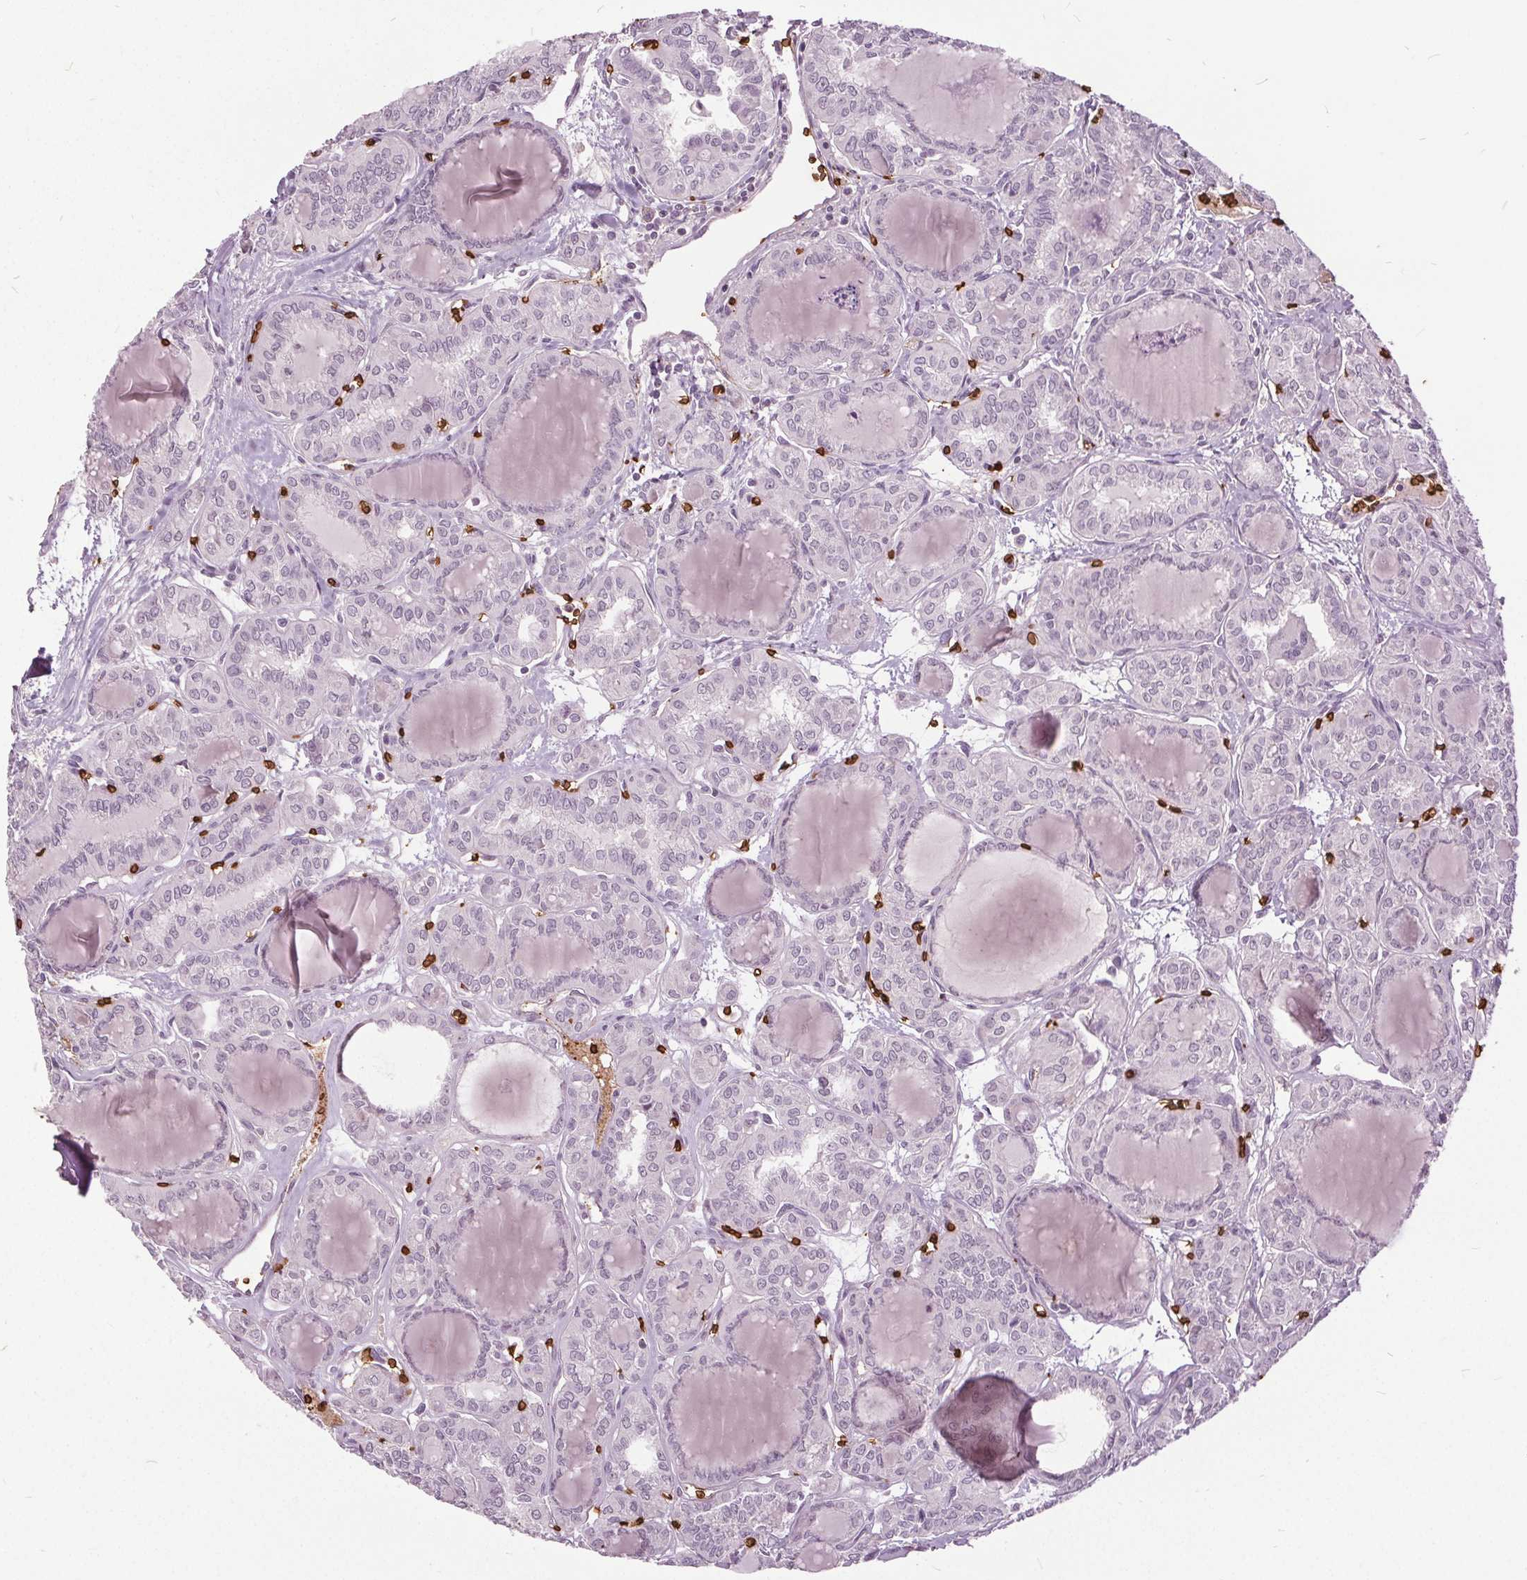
{"staining": {"intensity": "negative", "quantity": "none", "location": "none"}, "tissue": "thyroid cancer", "cell_type": "Tumor cells", "image_type": "cancer", "snomed": [{"axis": "morphology", "description": "Papillary adenocarcinoma, NOS"}, {"axis": "topography", "description": "Thyroid gland"}], "caption": "IHC image of neoplastic tissue: thyroid papillary adenocarcinoma stained with DAB (3,3'-diaminobenzidine) displays no significant protein positivity in tumor cells. Nuclei are stained in blue.", "gene": "SLC4A1", "patient": {"sex": "female", "age": 41}}